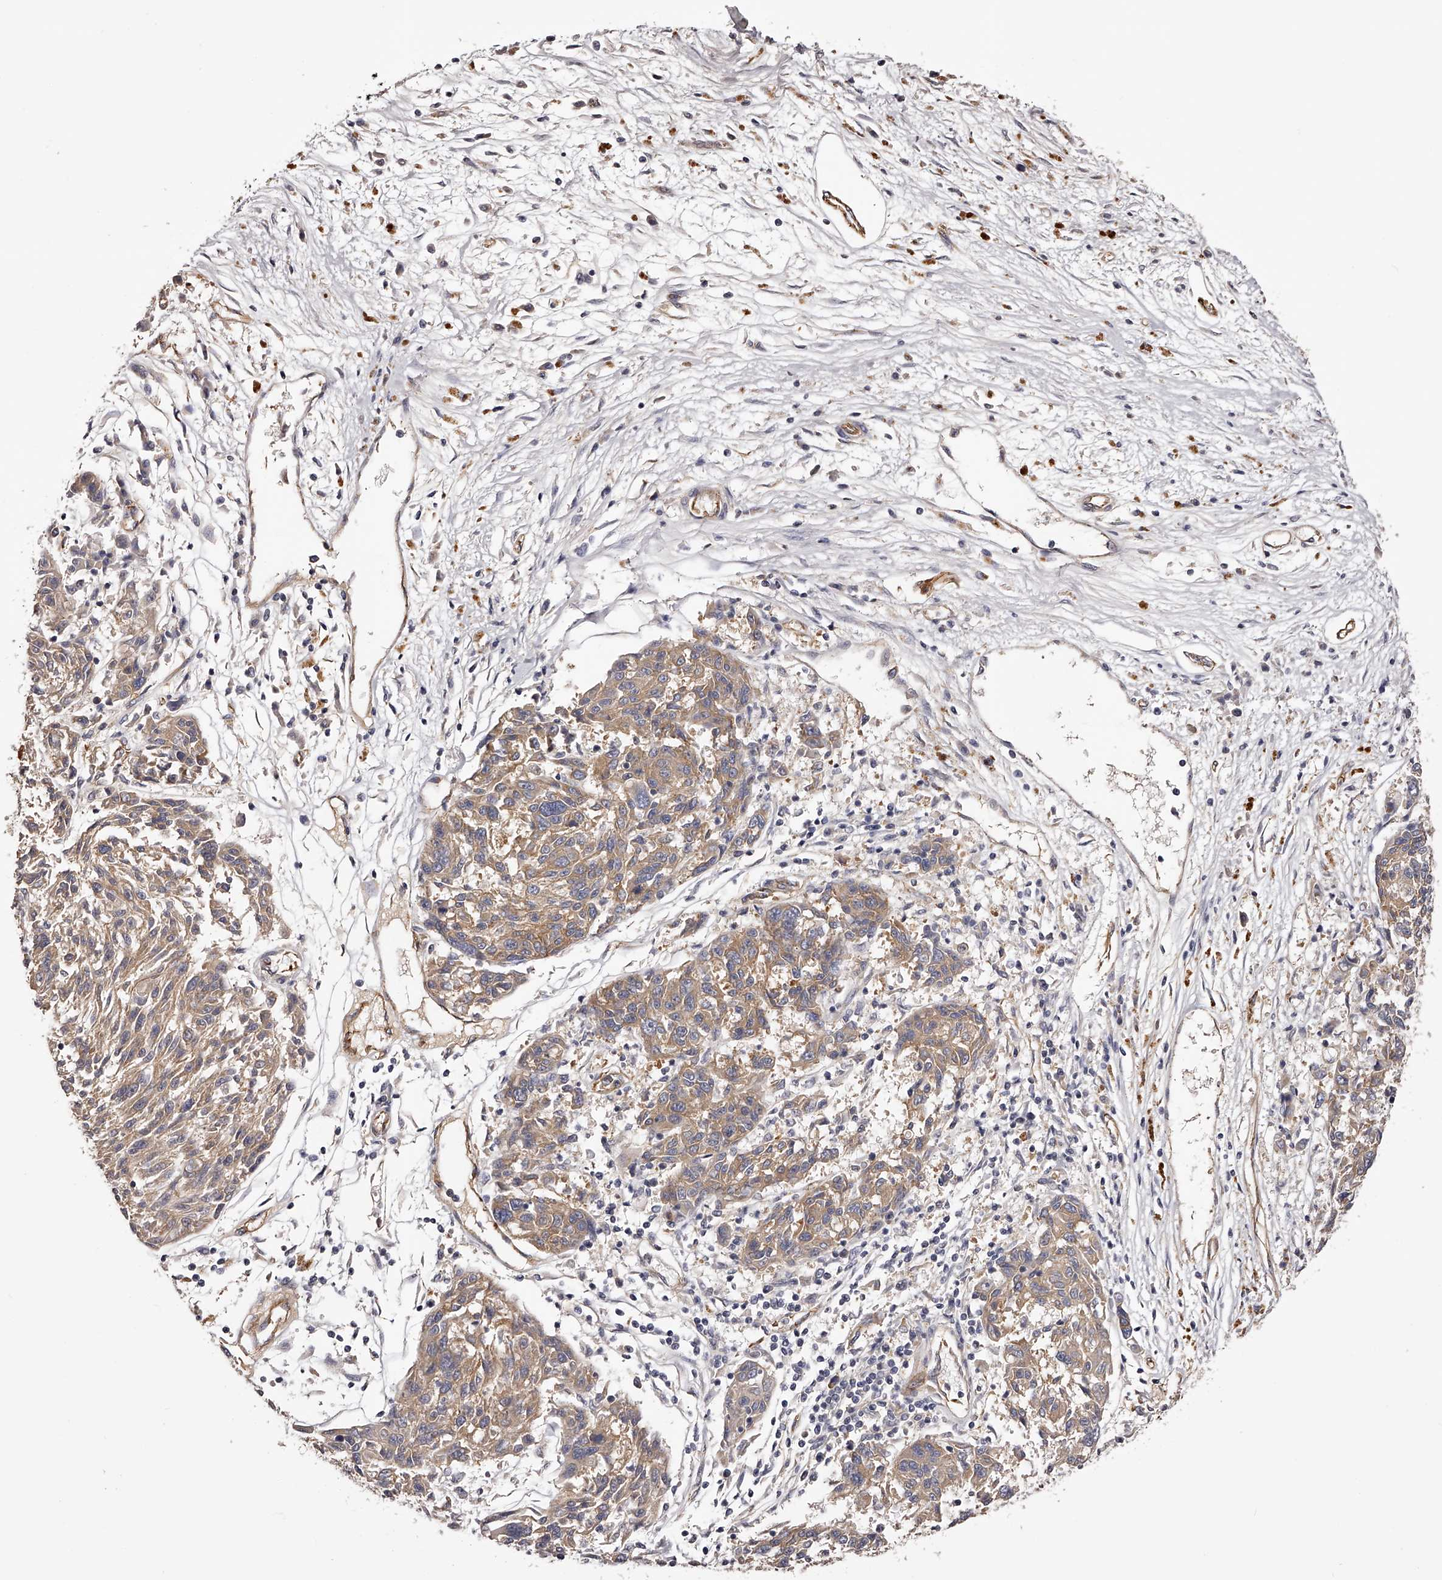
{"staining": {"intensity": "weak", "quantity": ">75%", "location": "cytoplasmic/membranous"}, "tissue": "melanoma", "cell_type": "Tumor cells", "image_type": "cancer", "snomed": [{"axis": "morphology", "description": "Malignant melanoma, NOS"}, {"axis": "topography", "description": "Skin"}], "caption": "This image demonstrates melanoma stained with immunohistochemistry (IHC) to label a protein in brown. The cytoplasmic/membranous of tumor cells show weak positivity for the protein. Nuclei are counter-stained blue.", "gene": "LTV1", "patient": {"sex": "male", "age": 53}}